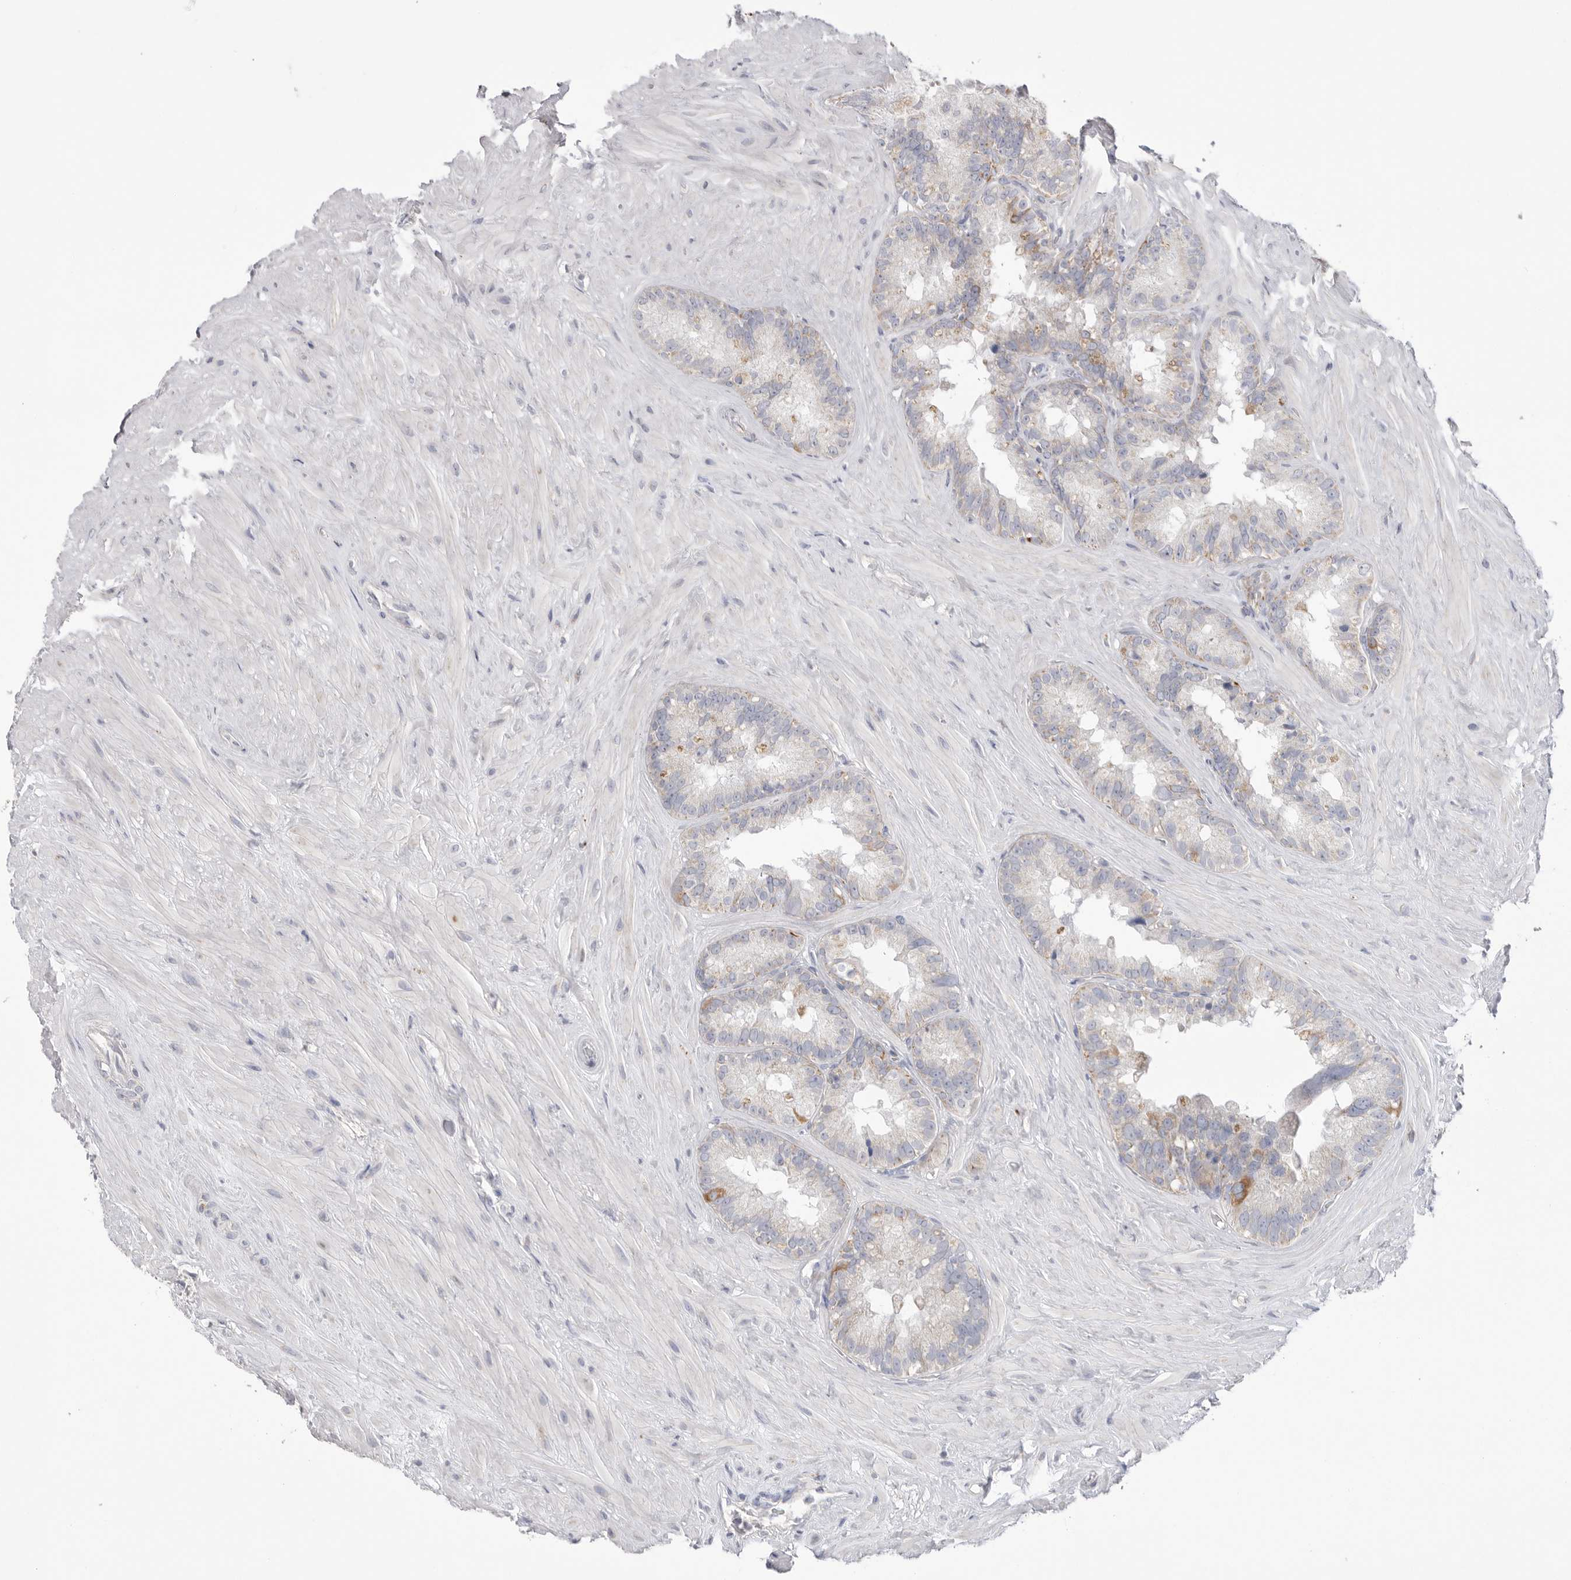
{"staining": {"intensity": "moderate", "quantity": "<25%", "location": "cytoplasmic/membranous"}, "tissue": "seminal vesicle", "cell_type": "Glandular cells", "image_type": "normal", "snomed": [{"axis": "morphology", "description": "Normal tissue, NOS"}, {"axis": "topography", "description": "Seminal veicle"}], "caption": "The micrograph exhibits a brown stain indicating the presence of a protein in the cytoplasmic/membranous of glandular cells in seminal vesicle. The protein of interest is stained brown, and the nuclei are stained in blue (DAB IHC with brightfield microscopy, high magnification).", "gene": "VDAC3", "patient": {"sex": "male", "age": 80}}